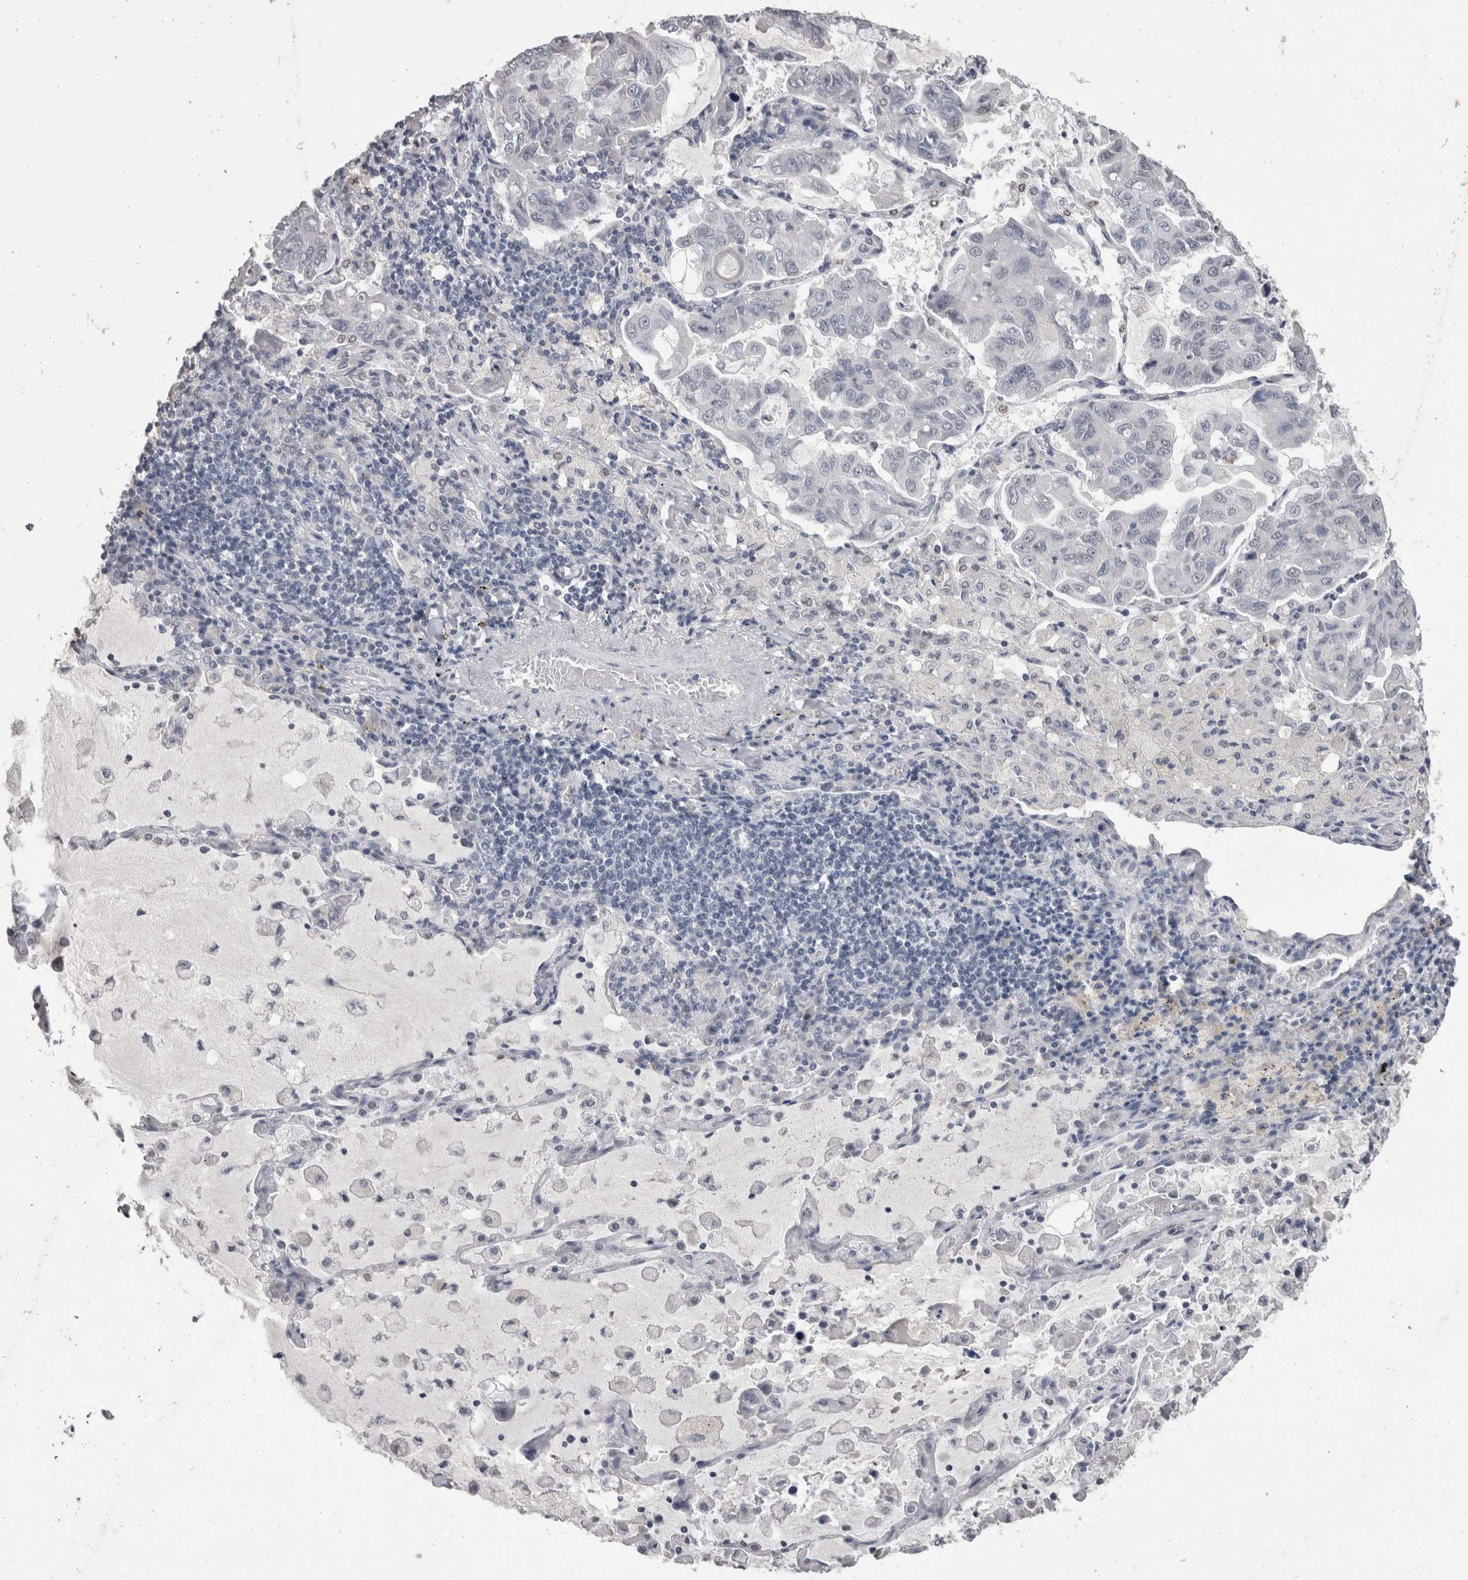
{"staining": {"intensity": "negative", "quantity": "none", "location": "none"}, "tissue": "lung cancer", "cell_type": "Tumor cells", "image_type": "cancer", "snomed": [{"axis": "morphology", "description": "Adenocarcinoma, NOS"}, {"axis": "topography", "description": "Lung"}], "caption": "DAB immunohistochemical staining of lung cancer exhibits no significant expression in tumor cells.", "gene": "DDX17", "patient": {"sex": "male", "age": 64}}